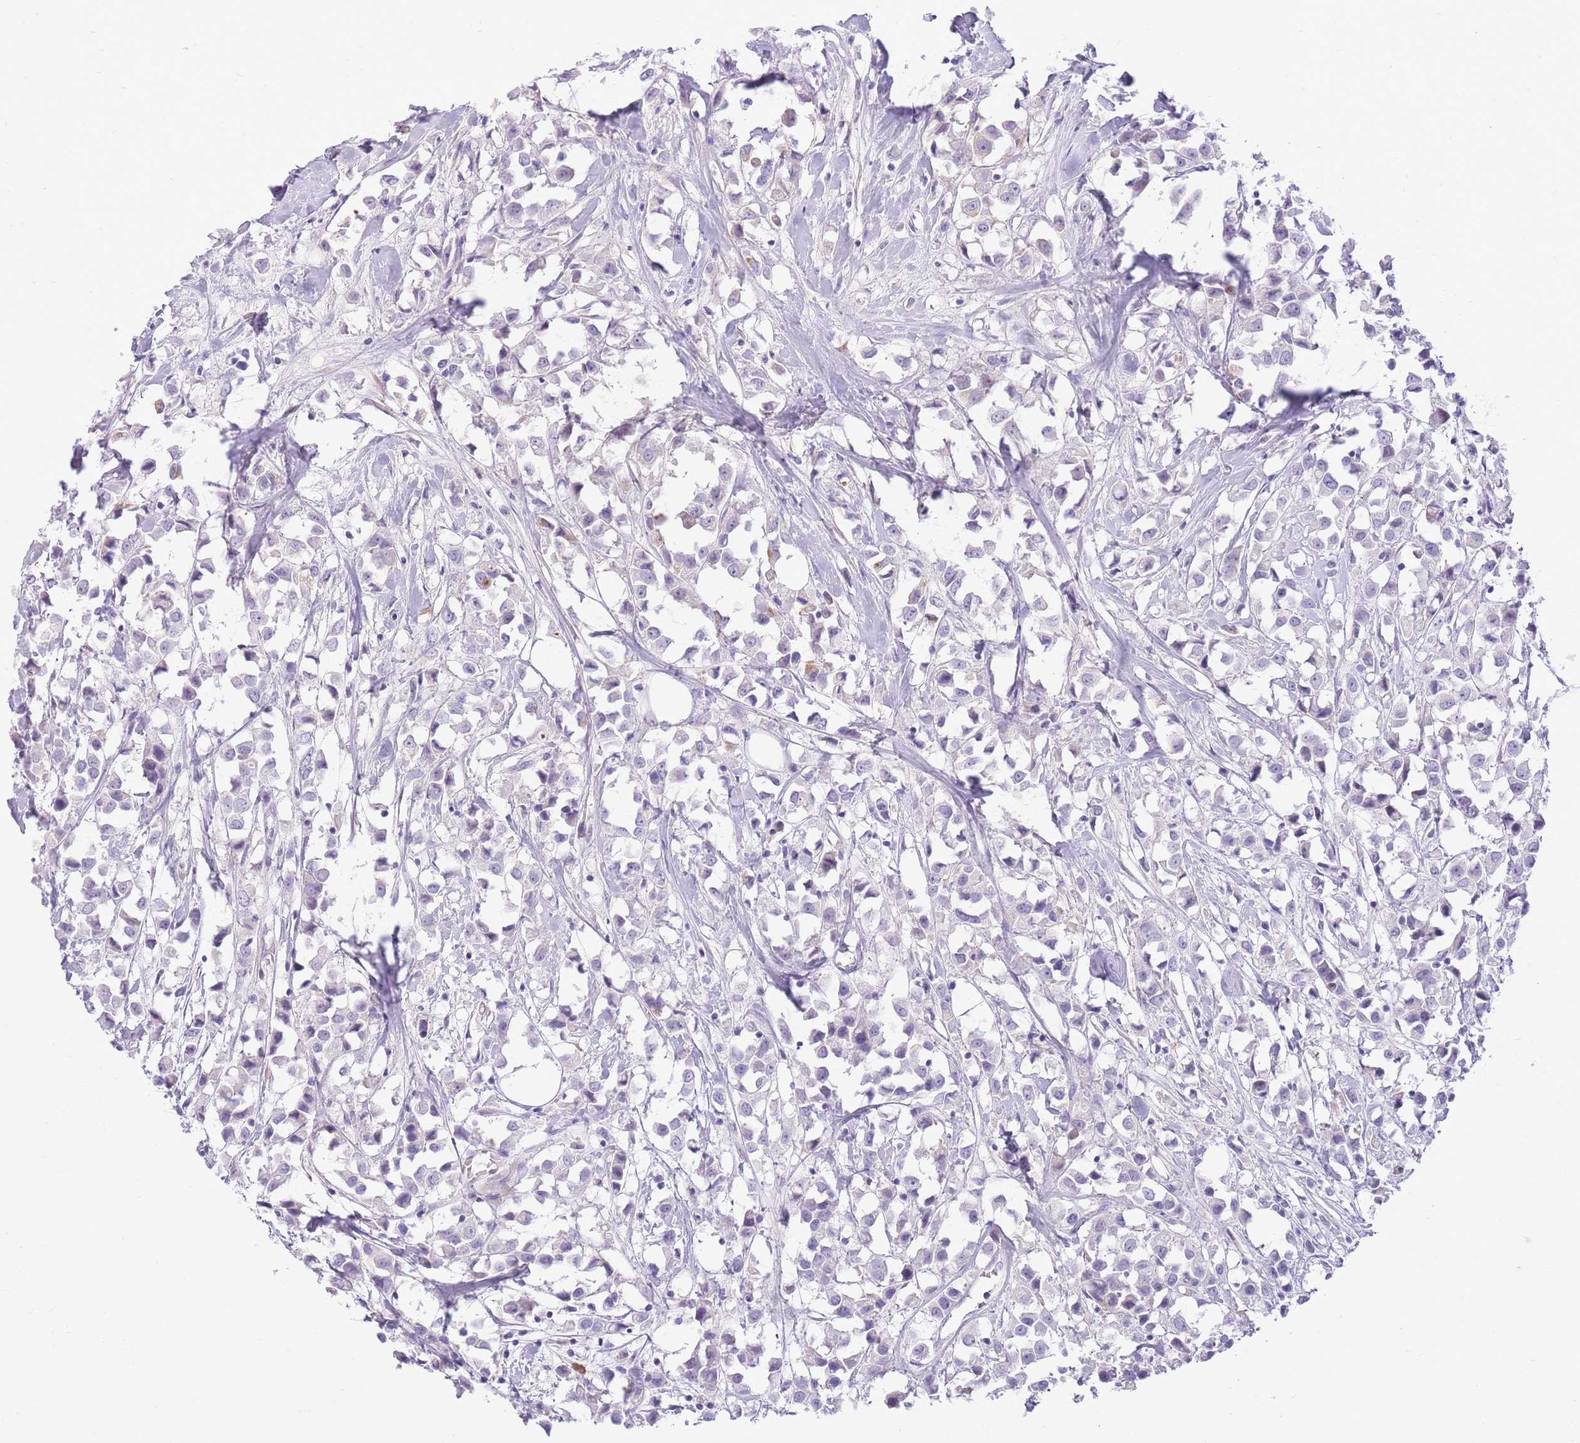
{"staining": {"intensity": "negative", "quantity": "none", "location": "none"}, "tissue": "breast cancer", "cell_type": "Tumor cells", "image_type": "cancer", "snomed": [{"axis": "morphology", "description": "Duct carcinoma"}, {"axis": "topography", "description": "Breast"}], "caption": "Tumor cells show no significant protein positivity in breast invasive ductal carcinoma.", "gene": "ZC4H2", "patient": {"sex": "female", "age": 61}}